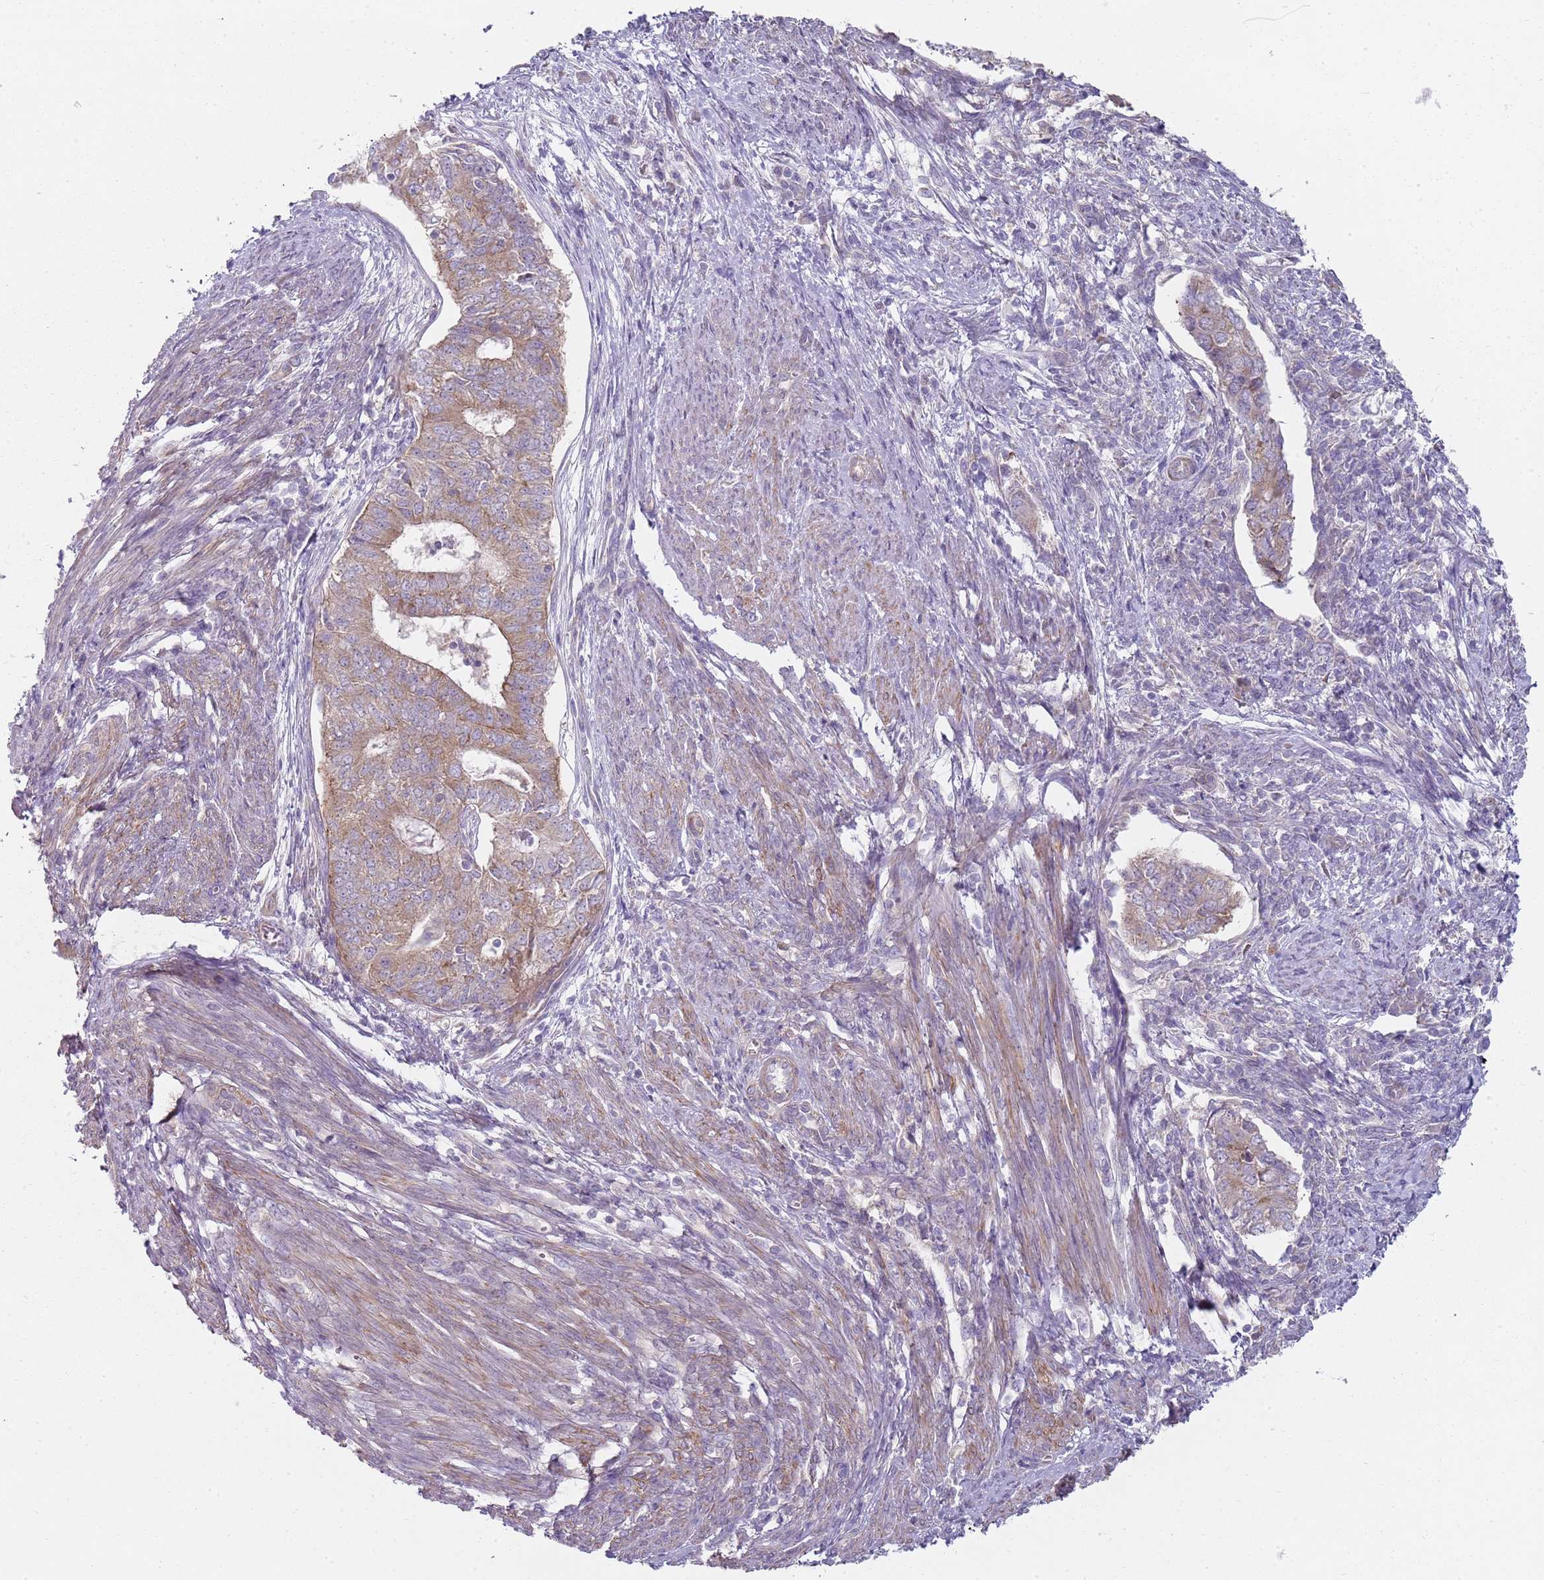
{"staining": {"intensity": "moderate", "quantity": ">75%", "location": "cytoplasmic/membranous"}, "tissue": "endometrial cancer", "cell_type": "Tumor cells", "image_type": "cancer", "snomed": [{"axis": "morphology", "description": "Adenocarcinoma, NOS"}, {"axis": "topography", "description": "Endometrium"}], "caption": "Endometrial cancer (adenocarcinoma) tissue shows moderate cytoplasmic/membranous positivity in about >75% of tumor cells, visualized by immunohistochemistry. The protein is stained brown, and the nuclei are stained in blue (DAB IHC with brightfield microscopy, high magnification).", "gene": "SLC26A6", "patient": {"sex": "female", "age": 62}}